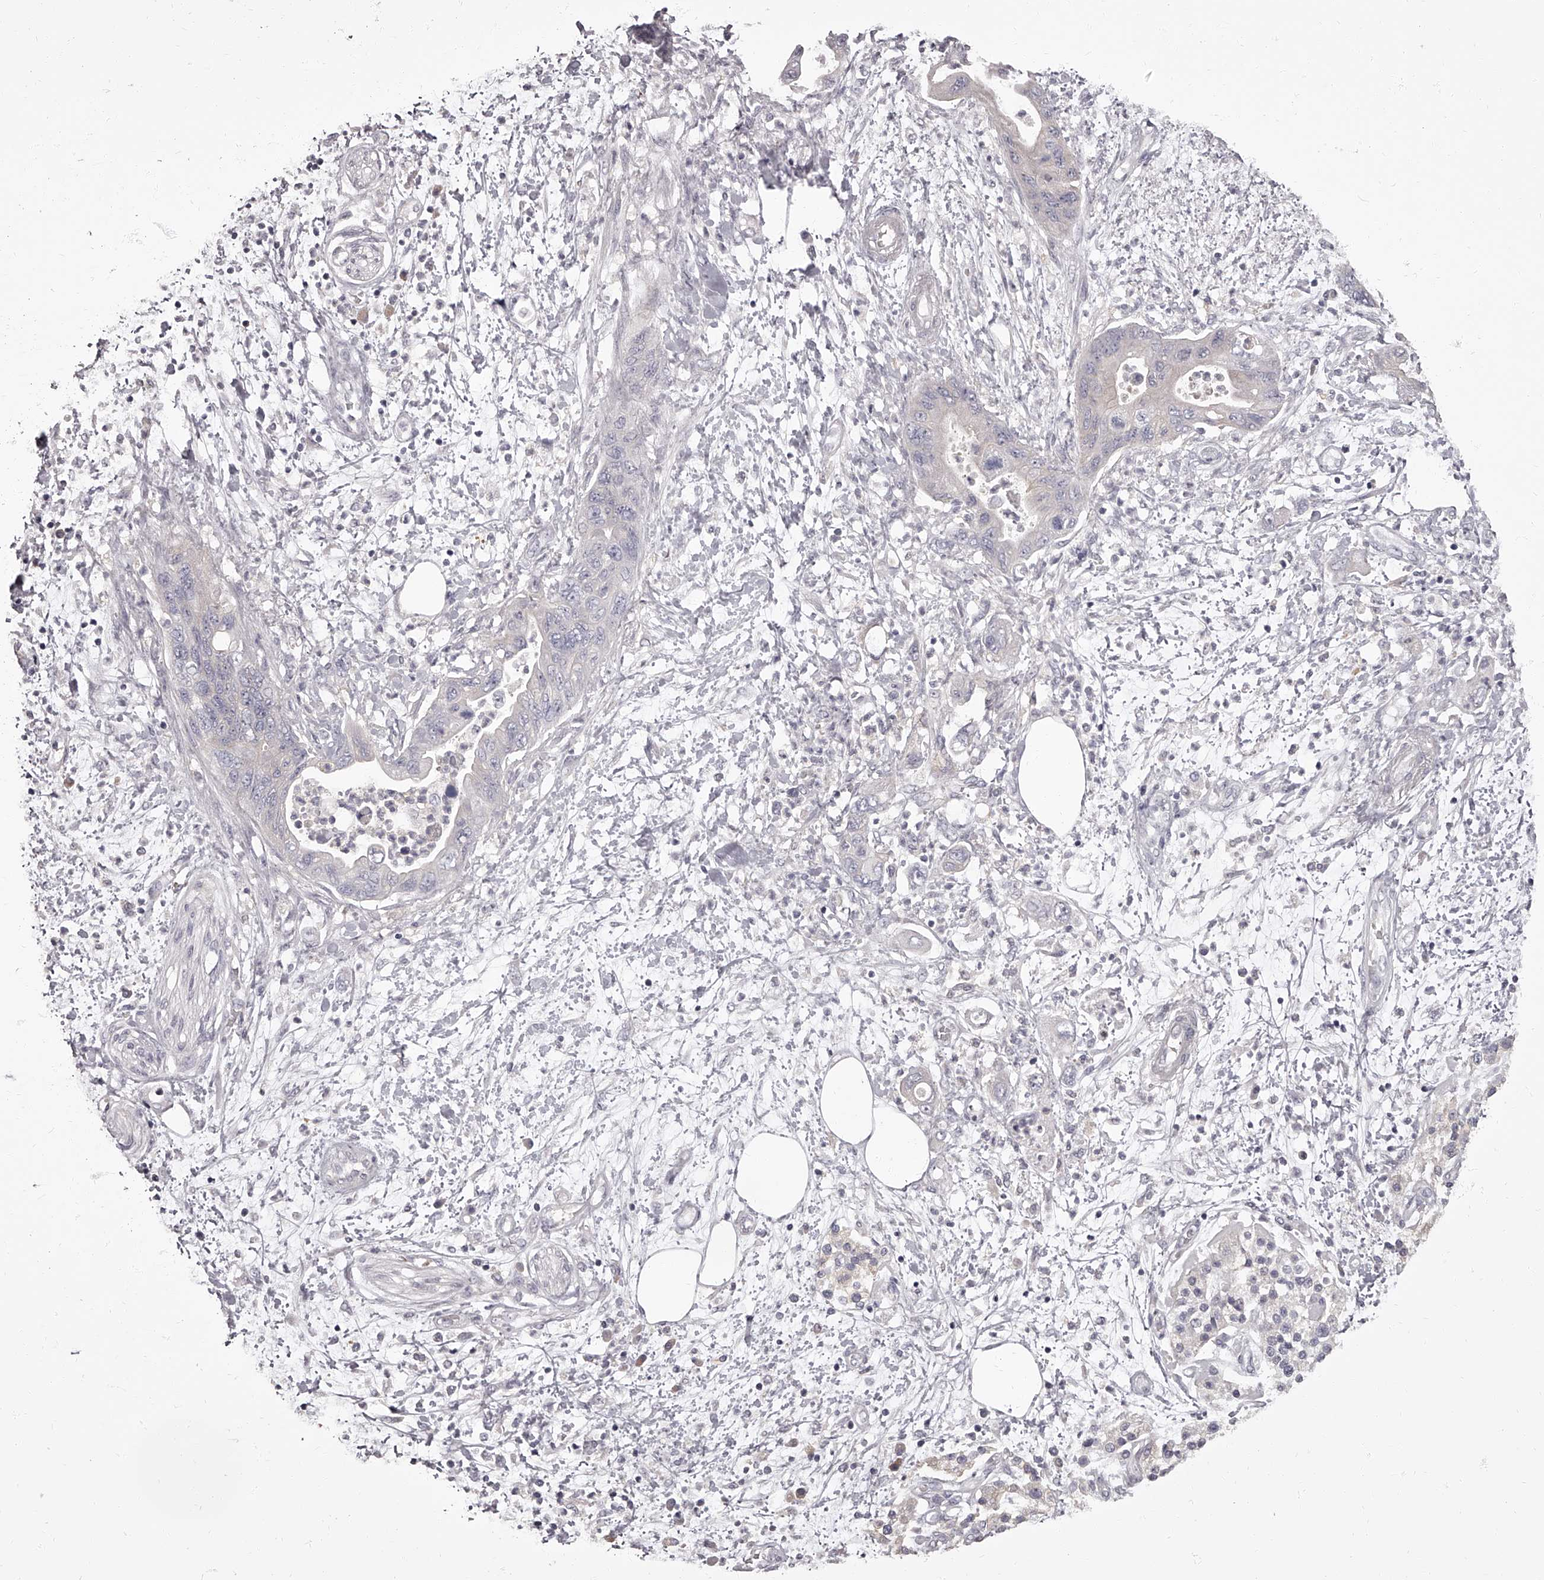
{"staining": {"intensity": "negative", "quantity": "none", "location": "none"}, "tissue": "pancreatic cancer", "cell_type": "Tumor cells", "image_type": "cancer", "snomed": [{"axis": "morphology", "description": "Adenocarcinoma, NOS"}, {"axis": "topography", "description": "Pancreas"}], "caption": "This is an IHC micrograph of pancreatic adenocarcinoma. There is no expression in tumor cells.", "gene": "APEH", "patient": {"sex": "female", "age": 73}}